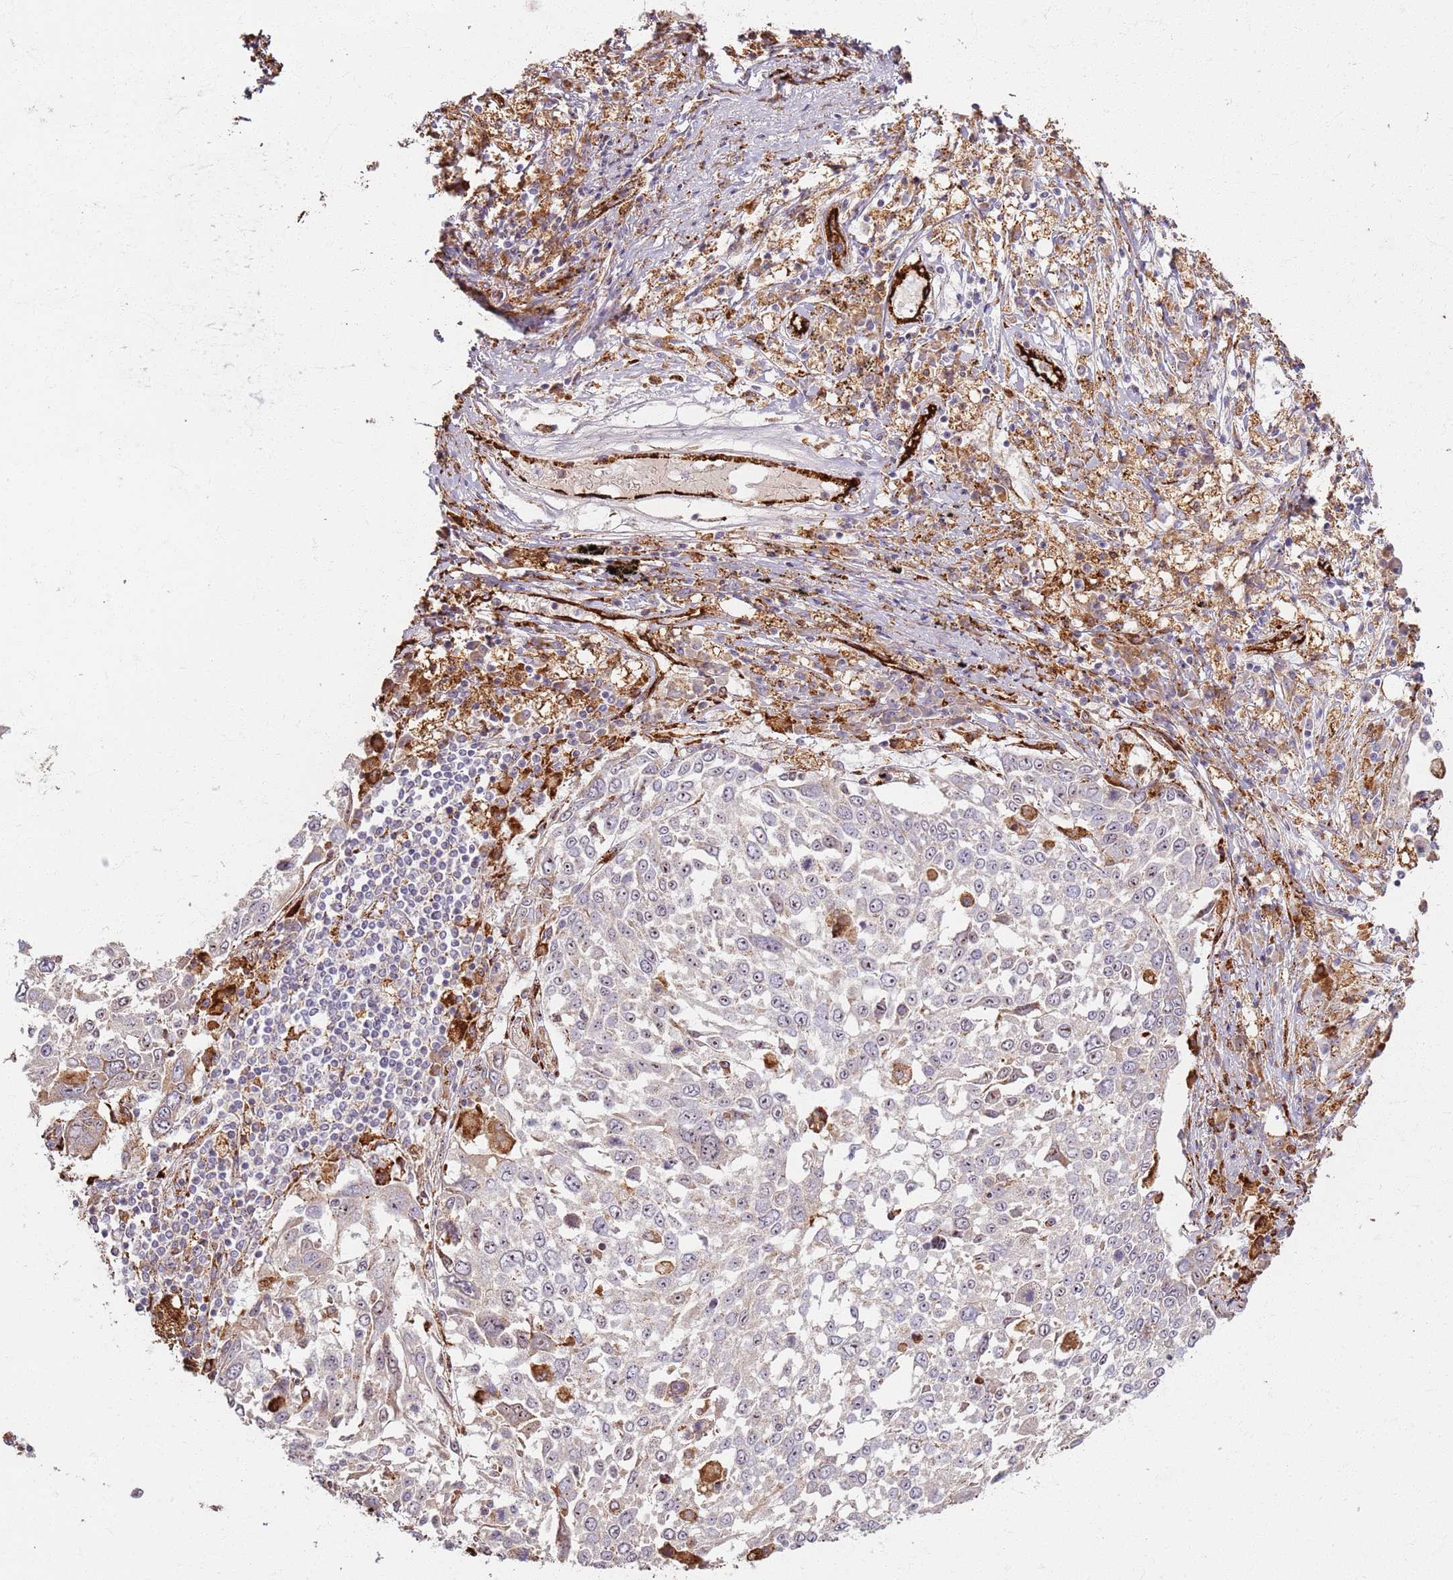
{"staining": {"intensity": "negative", "quantity": "none", "location": "none"}, "tissue": "lung cancer", "cell_type": "Tumor cells", "image_type": "cancer", "snomed": [{"axis": "morphology", "description": "Squamous cell carcinoma, NOS"}, {"axis": "topography", "description": "Lung"}], "caption": "Tumor cells show no significant positivity in squamous cell carcinoma (lung).", "gene": "KRI1", "patient": {"sex": "male", "age": 65}}